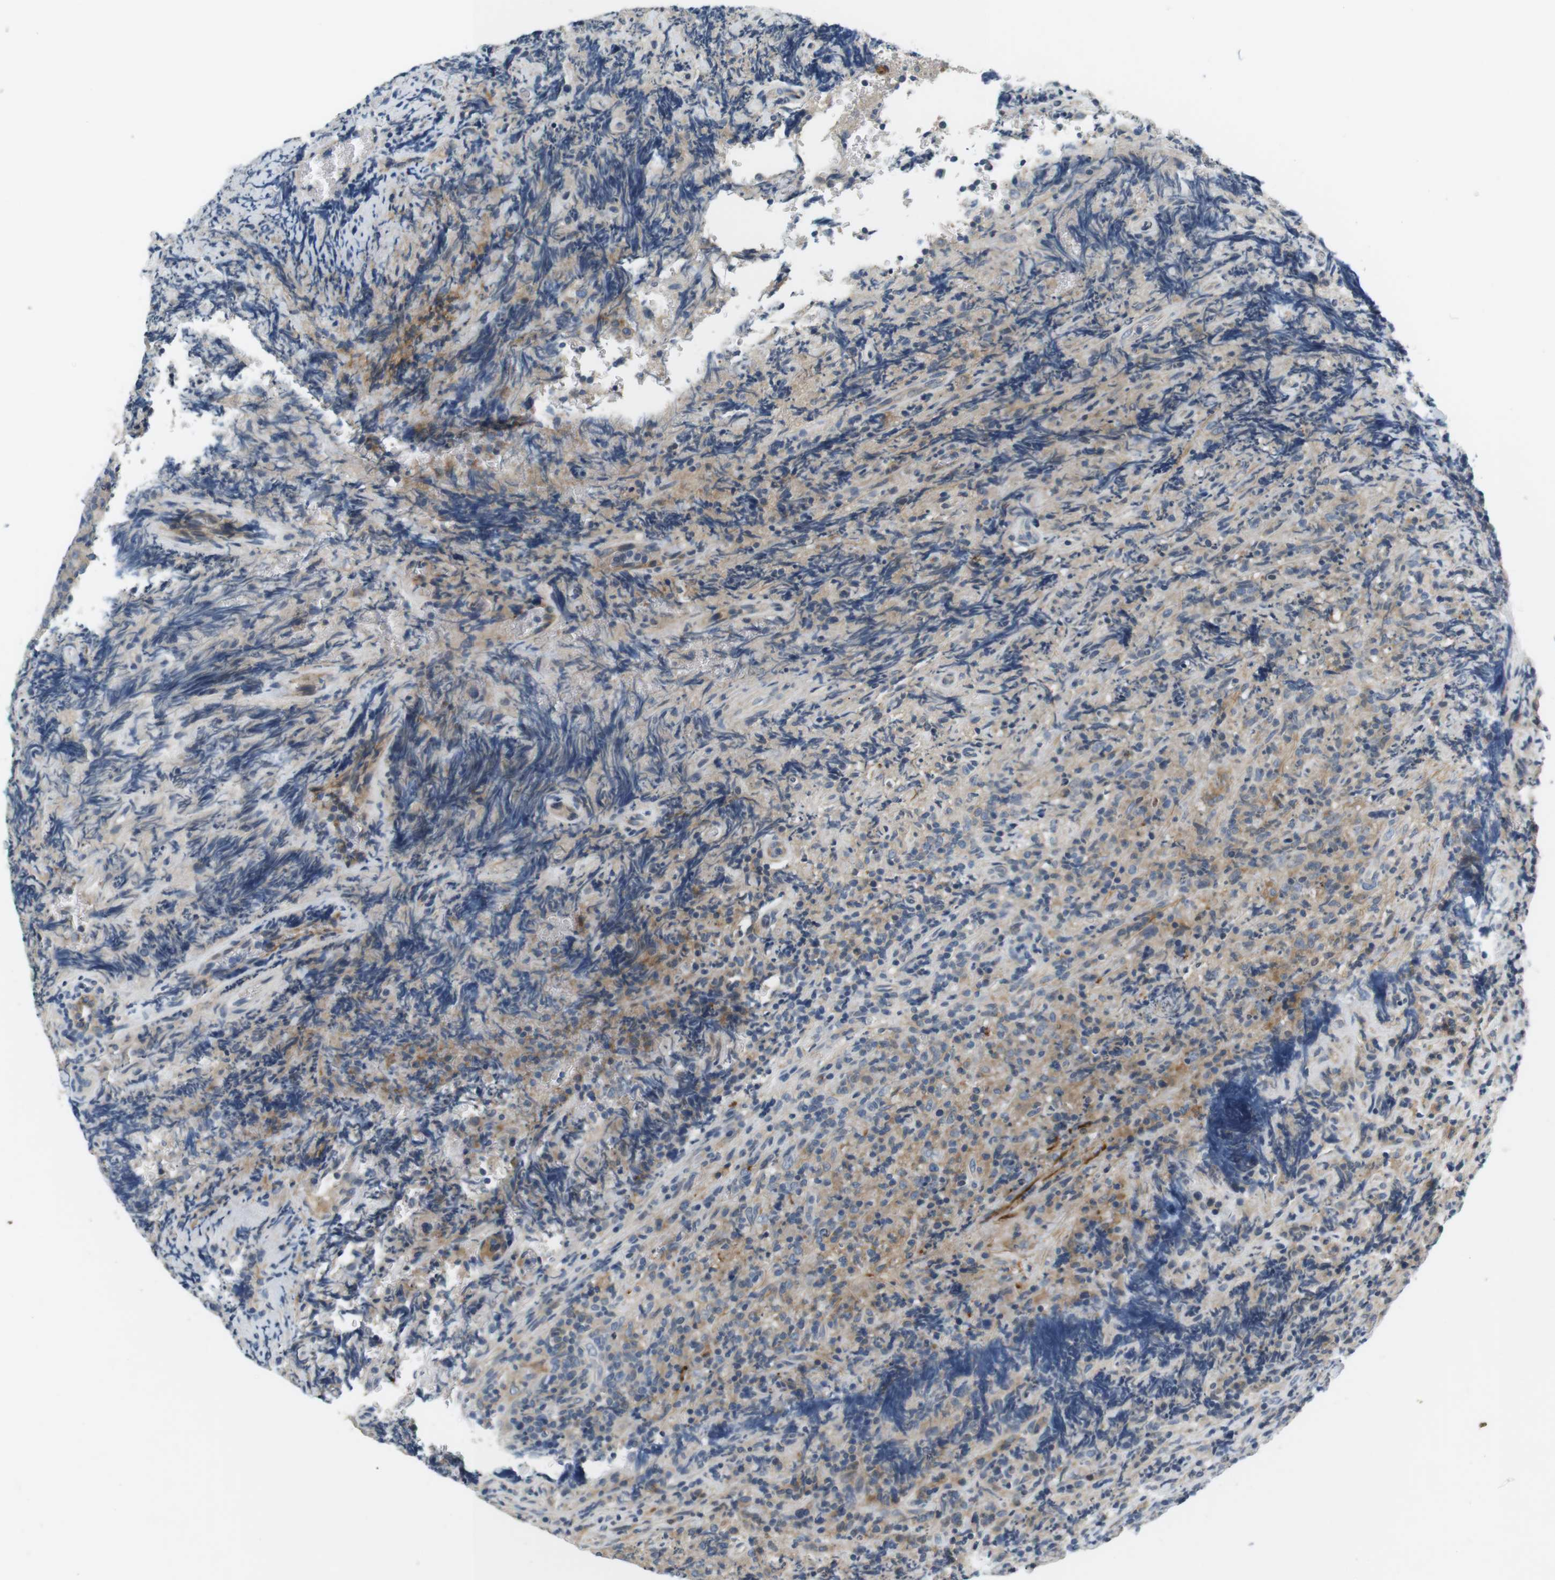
{"staining": {"intensity": "moderate", "quantity": "25%-75%", "location": "cytoplasmic/membranous"}, "tissue": "lymphoma", "cell_type": "Tumor cells", "image_type": "cancer", "snomed": [{"axis": "morphology", "description": "Malignant lymphoma, non-Hodgkin's type, High grade"}, {"axis": "topography", "description": "Tonsil"}], "caption": "Malignant lymphoma, non-Hodgkin's type (high-grade) was stained to show a protein in brown. There is medium levels of moderate cytoplasmic/membranous expression in about 25%-75% of tumor cells.", "gene": "SLC30A1", "patient": {"sex": "female", "age": 36}}